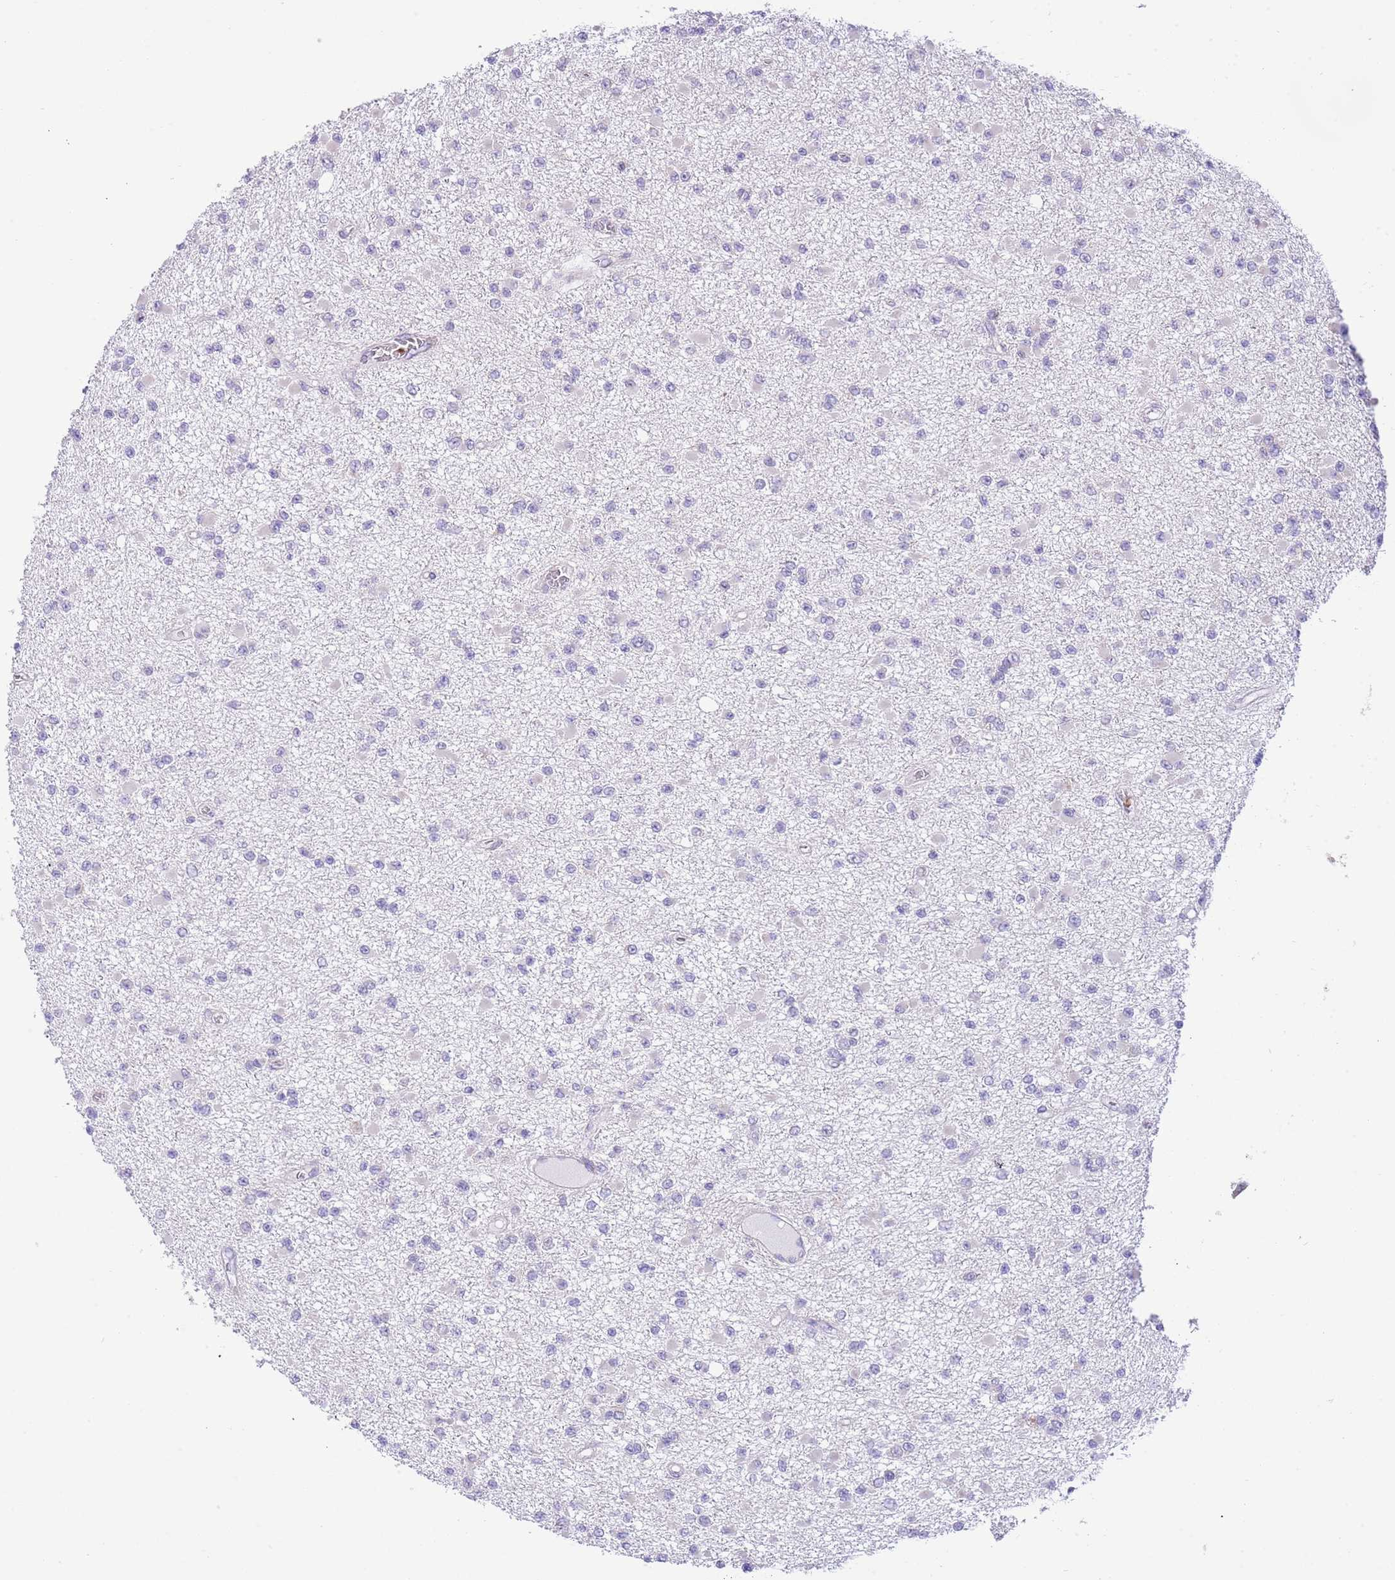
{"staining": {"intensity": "negative", "quantity": "none", "location": "none"}, "tissue": "glioma", "cell_type": "Tumor cells", "image_type": "cancer", "snomed": [{"axis": "morphology", "description": "Glioma, malignant, Low grade"}, {"axis": "topography", "description": "Brain"}], "caption": "Human low-grade glioma (malignant) stained for a protein using immunohistochemistry (IHC) exhibits no positivity in tumor cells.", "gene": "DAND5", "patient": {"sex": "female", "age": 22}}